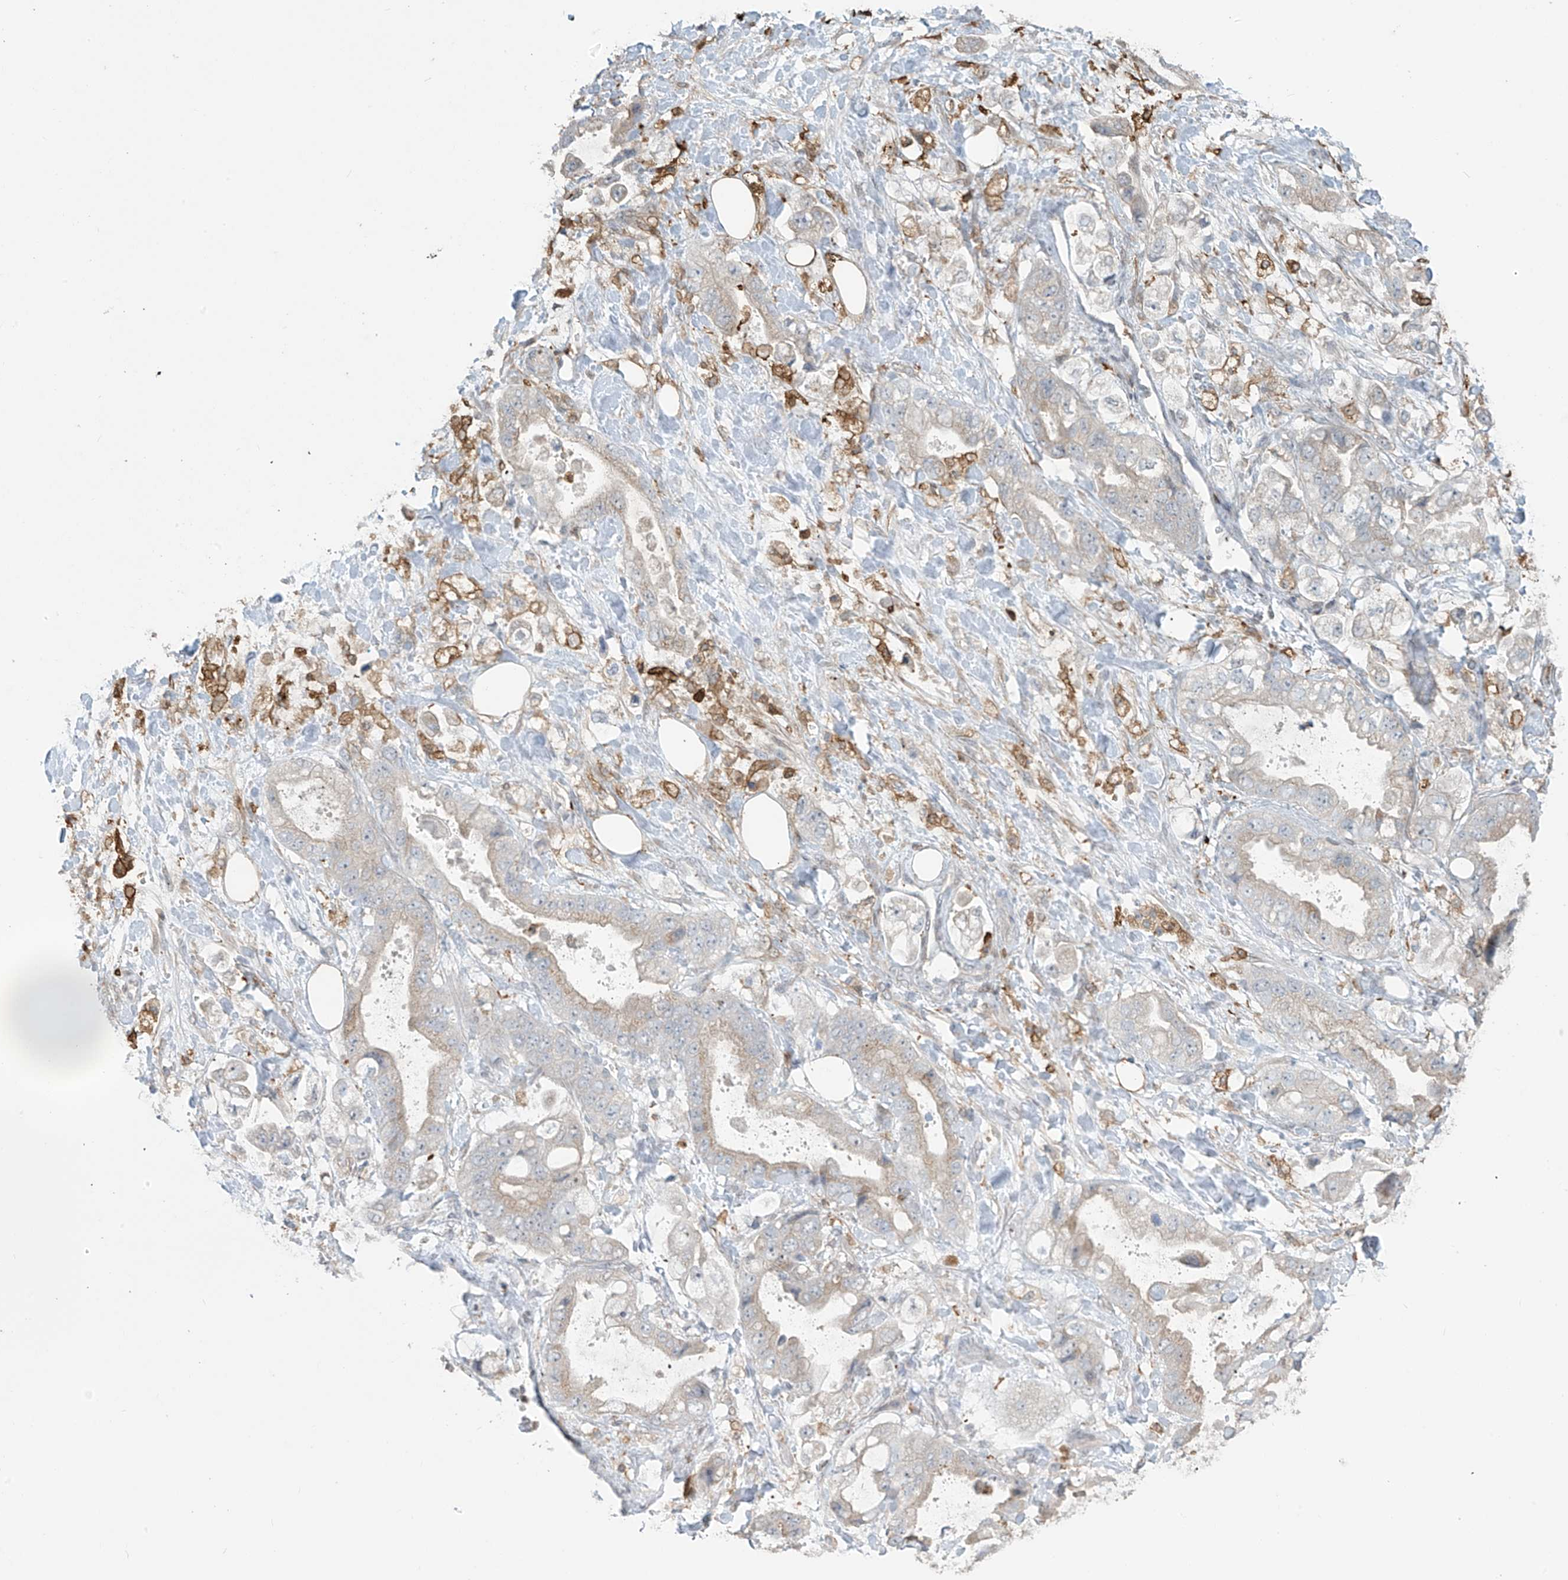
{"staining": {"intensity": "weak", "quantity": "<25%", "location": "cytoplasmic/membranous"}, "tissue": "stomach cancer", "cell_type": "Tumor cells", "image_type": "cancer", "snomed": [{"axis": "morphology", "description": "Adenocarcinoma, NOS"}, {"axis": "topography", "description": "Stomach"}], "caption": "The image demonstrates no staining of tumor cells in stomach cancer (adenocarcinoma). (IHC, brightfield microscopy, high magnification).", "gene": "TAGAP", "patient": {"sex": "male", "age": 62}}